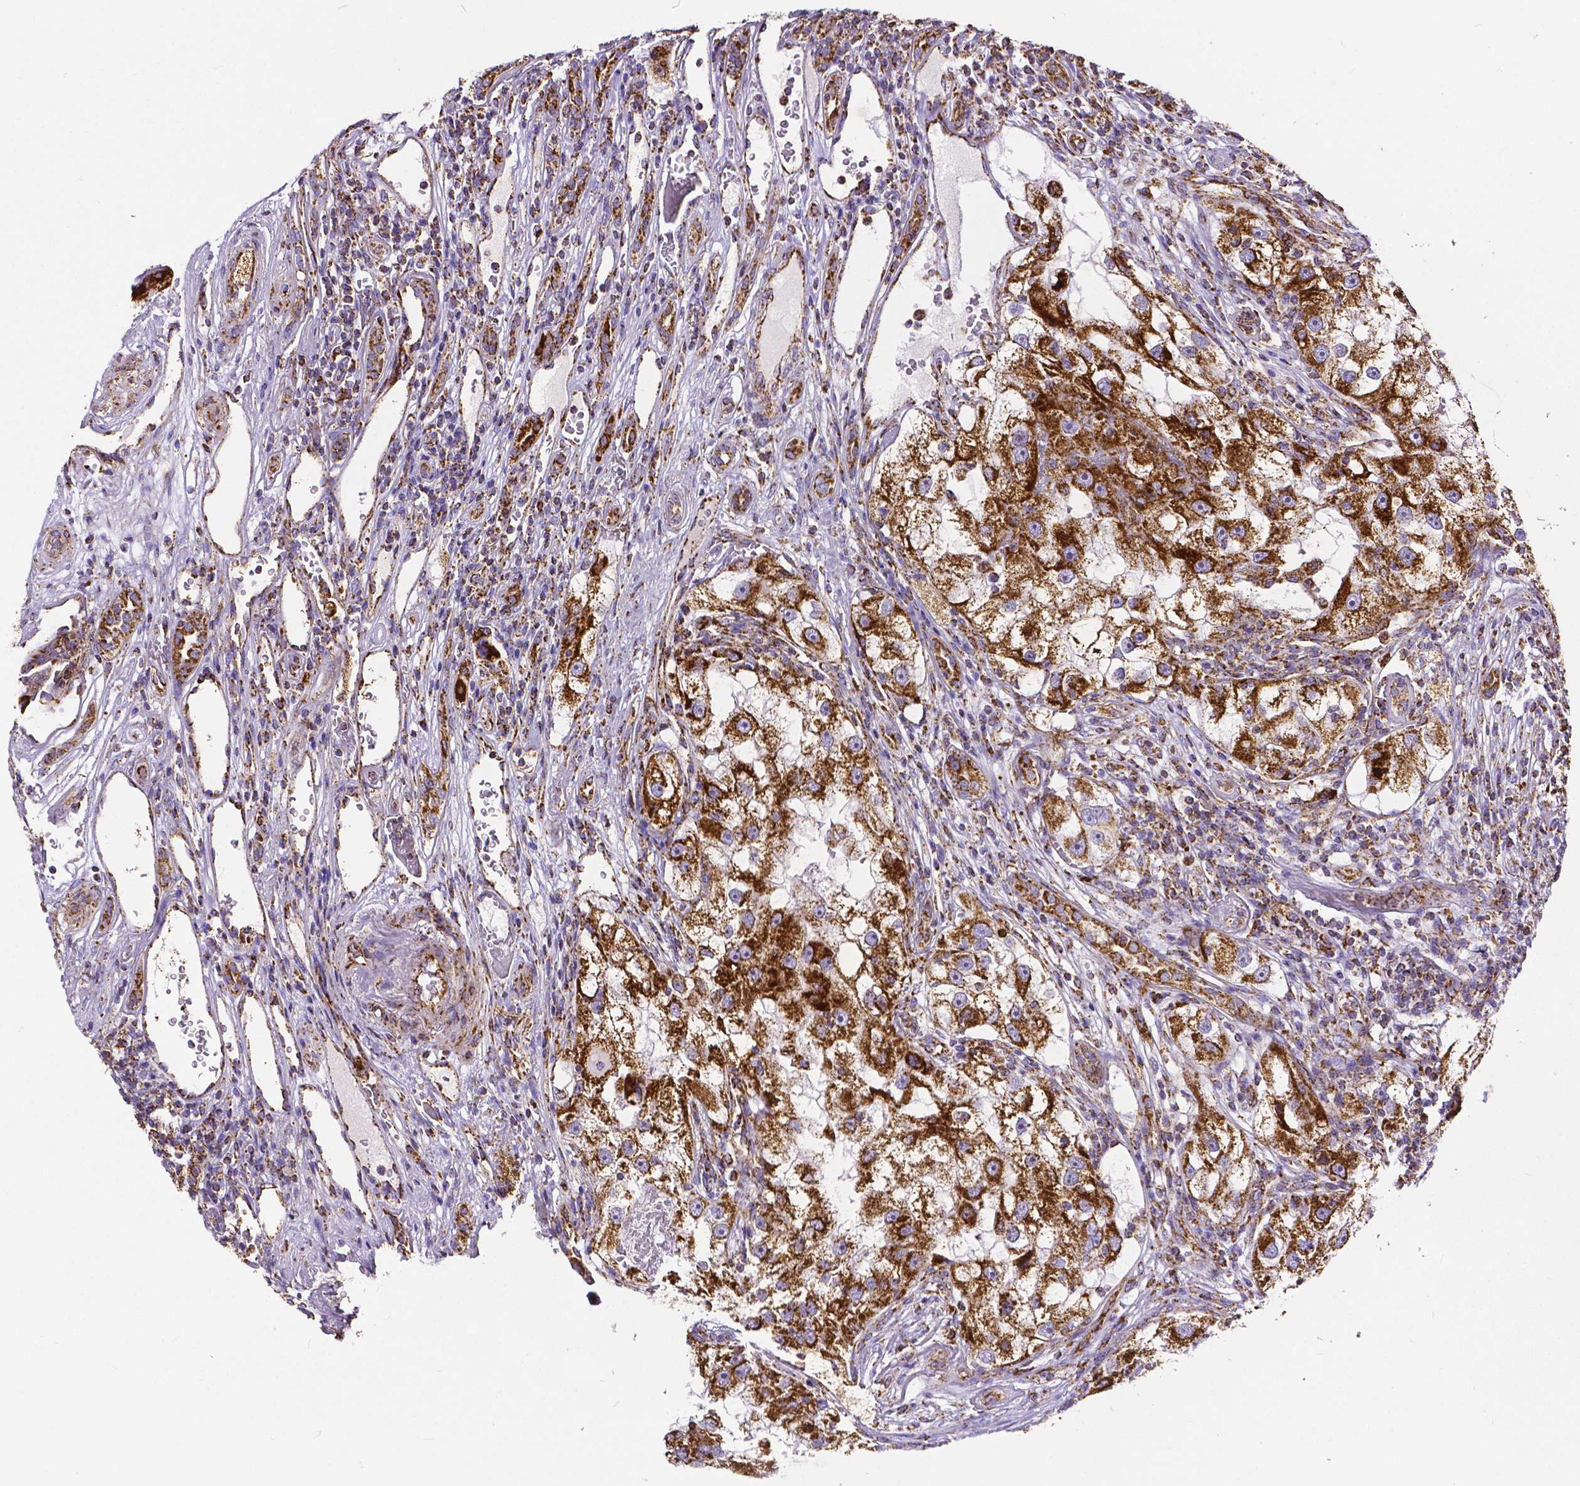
{"staining": {"intensity": "strong", "quantity": ">75%", "location": "cytoplasmic/membranous"}, "tissue": "renal cancer", "cell_type": "Tumor cells", "image_type": "cancer", "snomed": [{"axis": "morphology", "description": "Adenocarcinoma, NOS"}, {"axis": "topography", "description": "Kidney"}], "caption": "Protein expression by IHC demonstrates strong cytoplasmic/membranous positivity in approximately >75% of tumor cells in adenocarcinoma (renal). Using DAB (brown) and hematoxylin (blue) stains, captured at high magnification using brightfield microscopy.", "gene": "MACC1", "patient": {"sex": "male", "age": 63}}